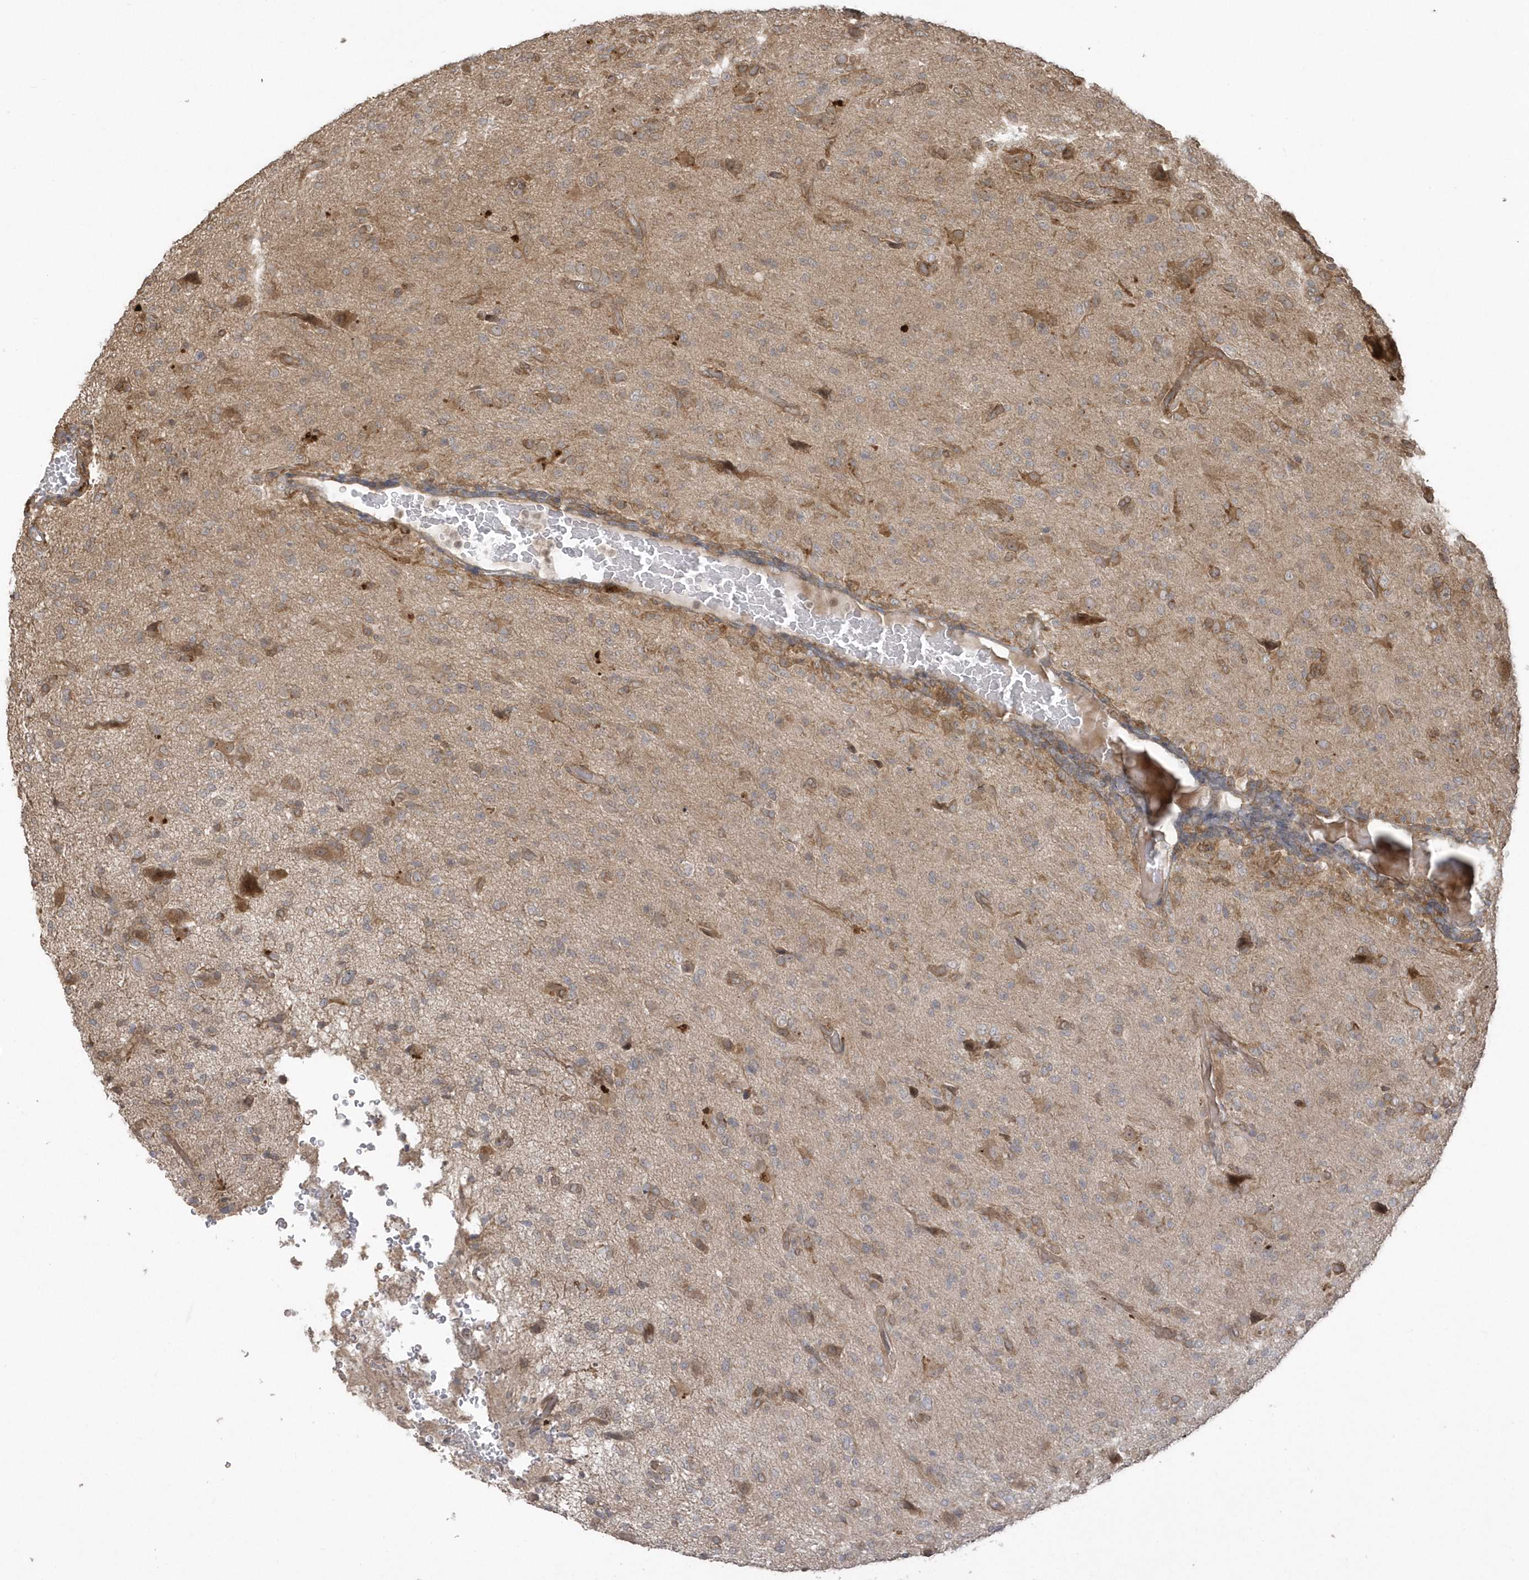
{"staining": {"intensity": "moderate", "quantity": "<25%", "location": "cytoplasmic/membranous"}, "tissue": "glioma", "cell_type": "Tumor cells", "image_type": "cancer", "snomed": [{"axis": "morphology", "description": "Glioma, malignant, High grade"}, {"axis": "topography", "description": "Brain"}], "caption": "A micrograph showing moderate cytoplasmic/membranous positivity in about <25% of tumor cells in malignant high-grade glioma, as visualized by brown immunohistochemical staining.", "gene": "HERPUD1", "patient": {"sex": "female", "age": 57}}